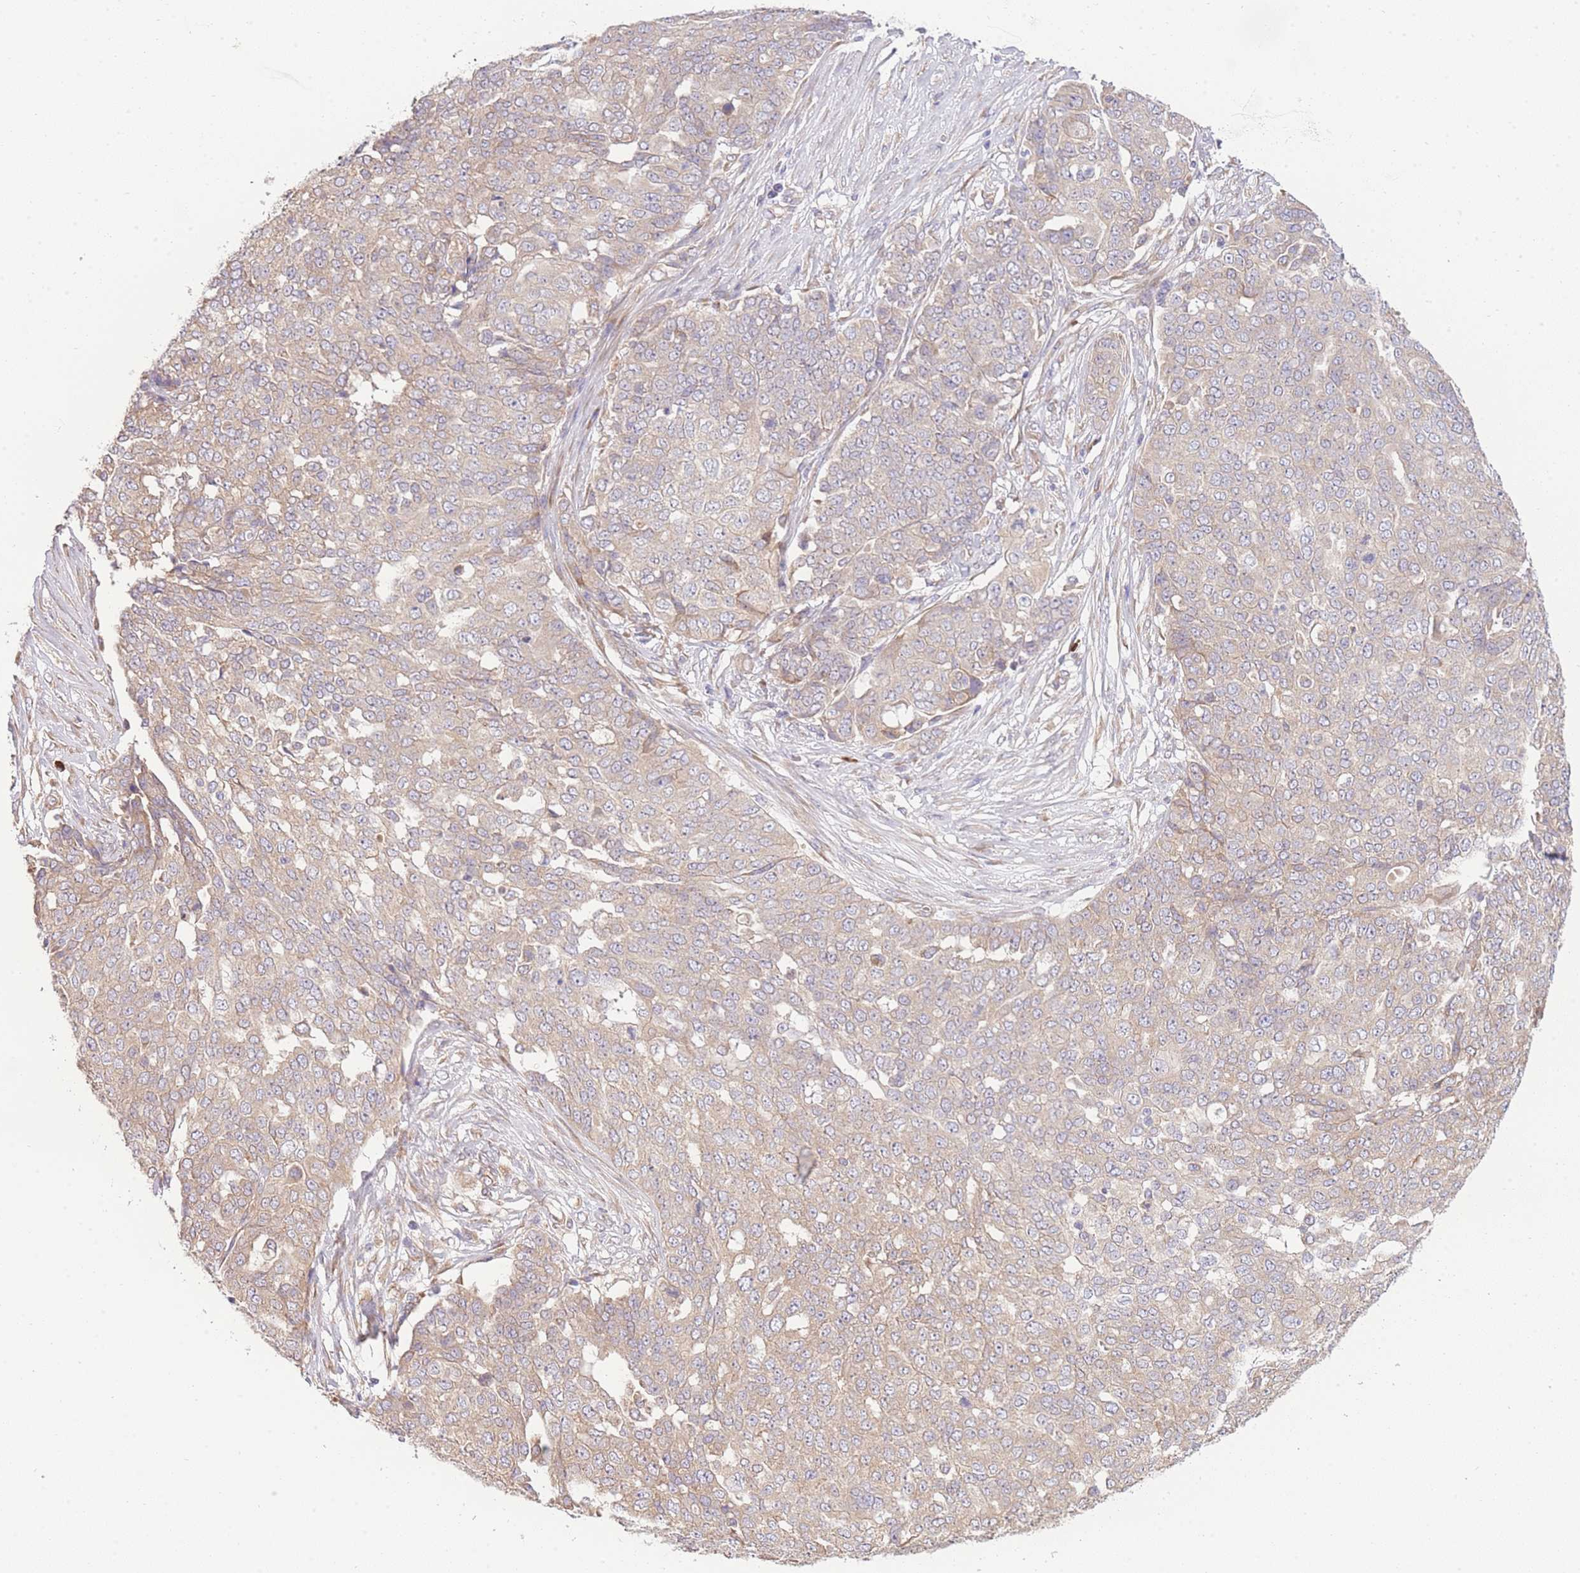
{"staining": {"intensity": "weak", "quantity": ">75%", "location": "cytoplasmic/membranous"}, "tissue": "ovarian cancer", "cell_type": "Tumor cells", "image_type": "cancer", "snomed": [{"axis": "morphology", "description": "Cystadenocarcinoma, serous, NOS"}, {"axis": "topography", "description": "Soft tissue"}, {"axis": "topography", "description": "Ovary"}], "caption": "Approximately >75% of tumor cells in human ovarian cancer (serous cystadenocarcinoma) reveal weak cytoplasmic/membranous protein expression as visualized by brown immunohistochemical staining.", "gene": "BEX1", "patient": {"sex": "female", "age": 57}}